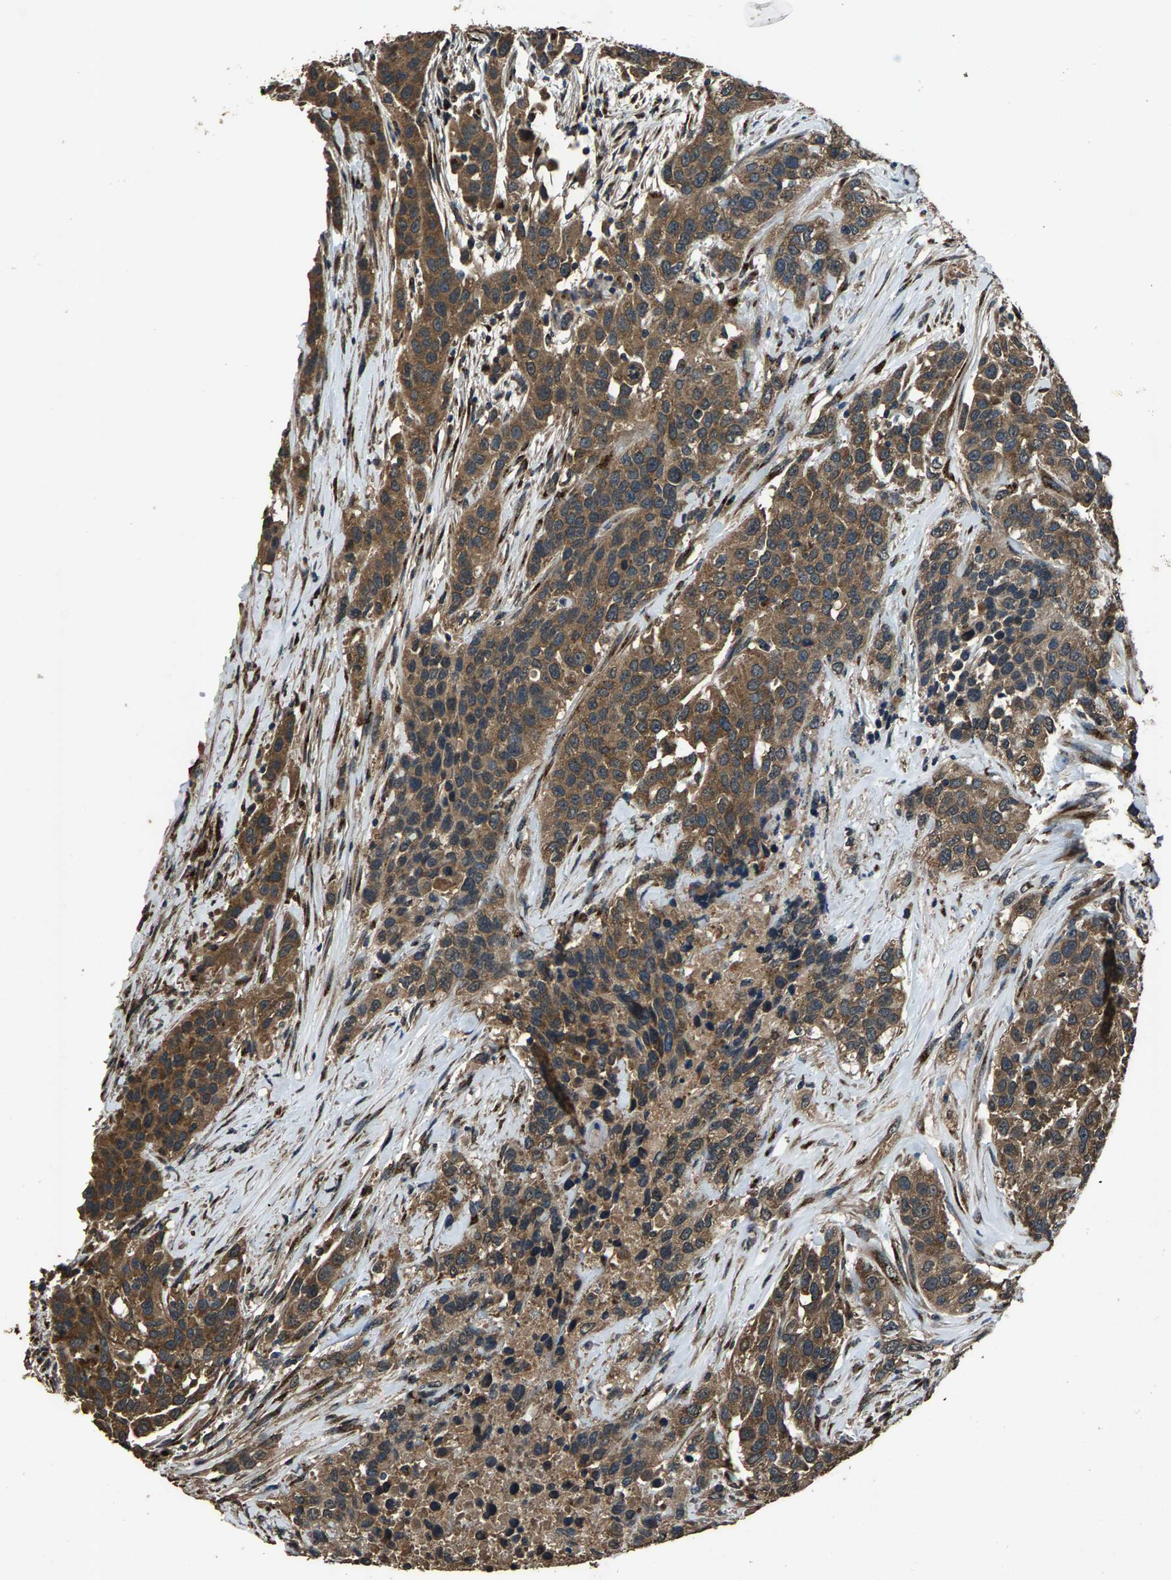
{"staining": {"intensity": "moderate", "quantity": ">75%", "location": "cytoplasmic/membranous"}, "tissue": "urothelial cancer", "cell_type": "Tumor cells", "image_type": "cancer", "snomed": [{"axis": "morphology", "description": "Urothelial carcinoma, High grade"}, {"axis": "topography", "description": "Urinary bladder"}], "caption": "Protein expression analysis of urothelial carcinoma (high-grade) exhibits moderate cytoplasmic/membranous positivity in approximately >75% of tumor cells.", "gene": "SLC38A10", "patient": {"sex": "female", "age": 80}}